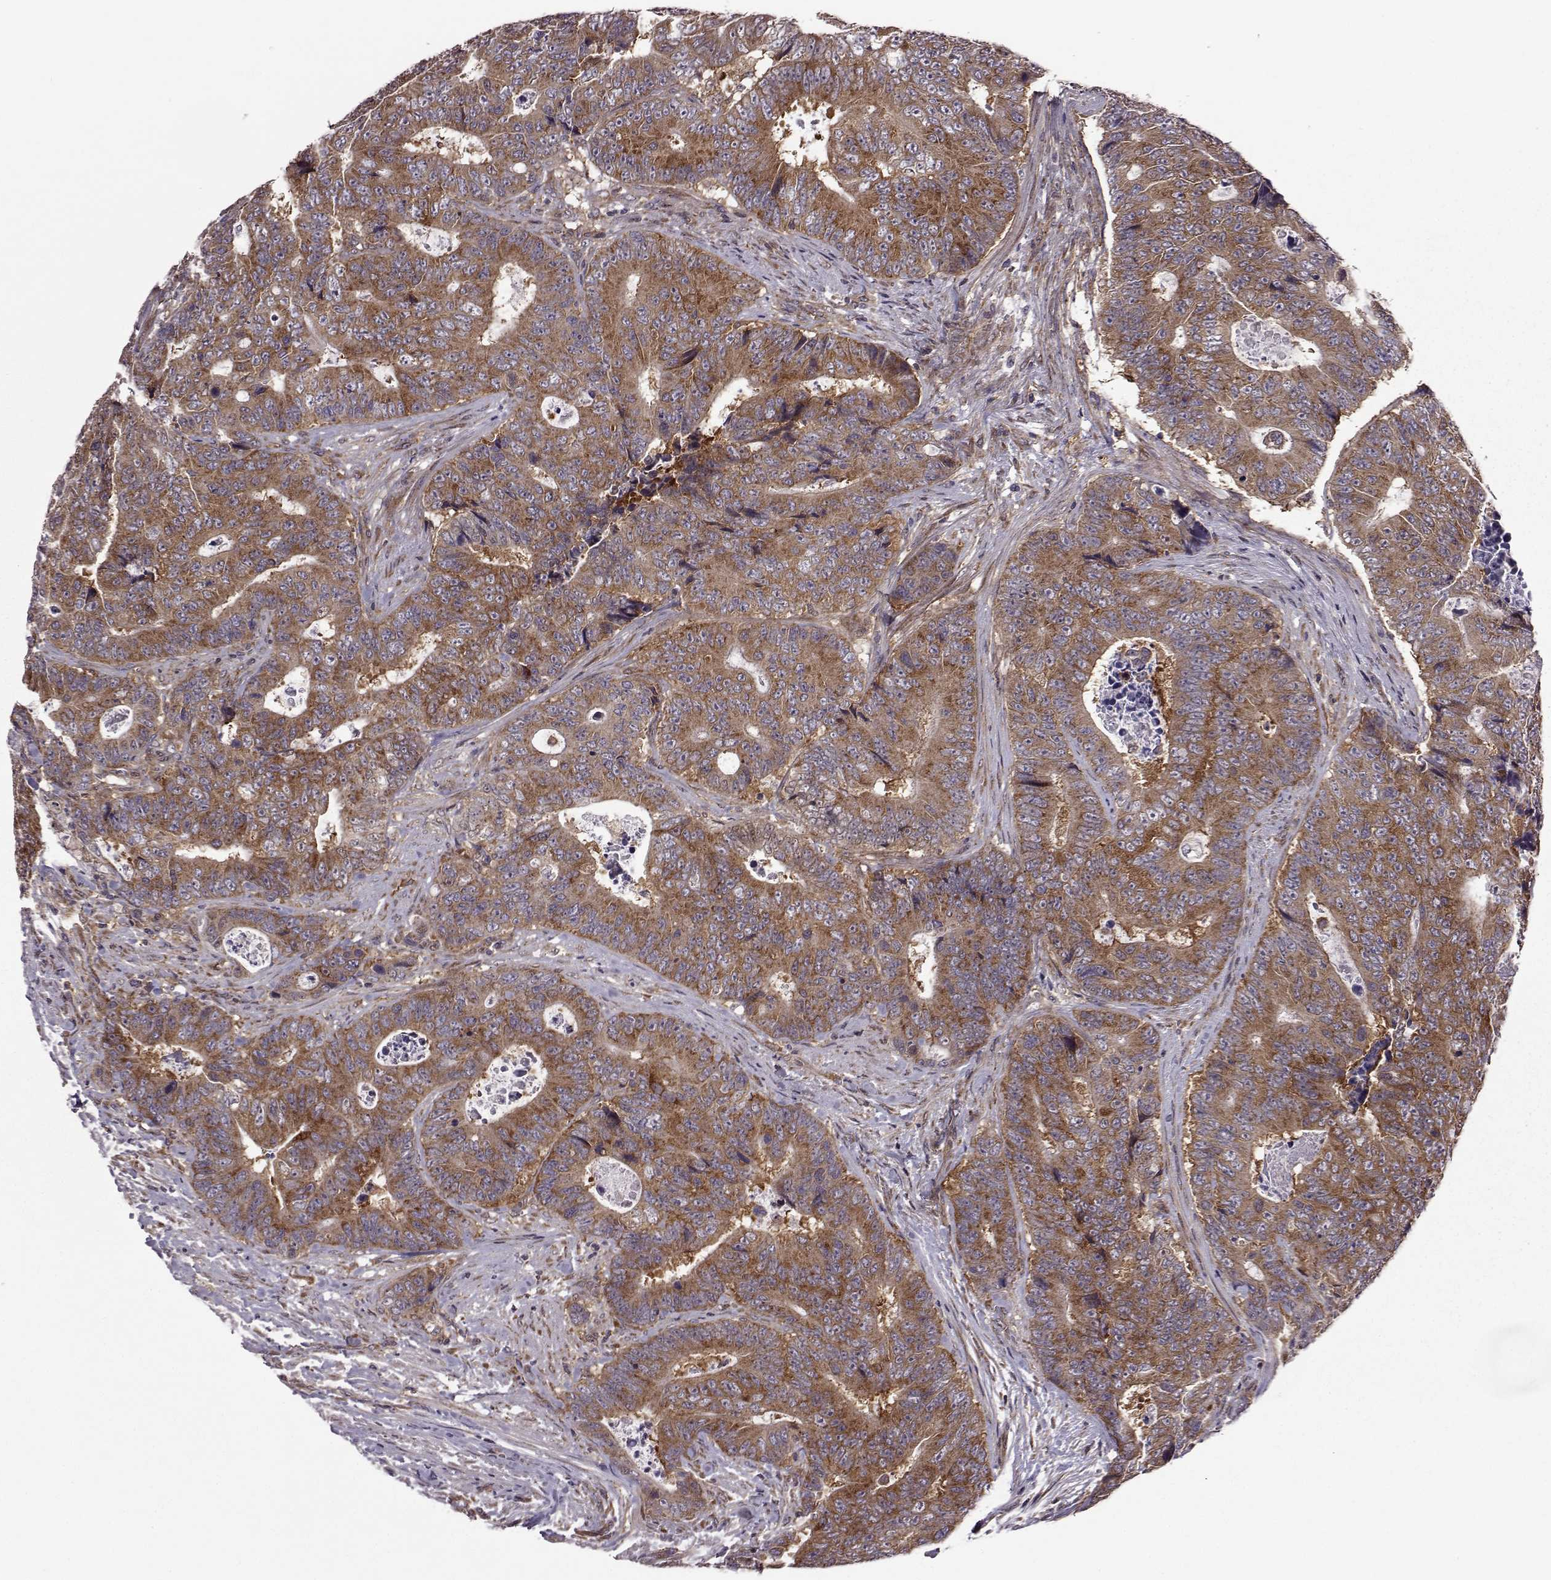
{"staining": {"intensity": "moderate", "quantity": ">75%", "location": "cytoplasmic/membranous"}, "tissue": "colorectal cancer", "cell_type": "Tumor cells", "image_type": "cancer", "snomed": [{"axis": "morphology", "description": "Adenocarcinoma, NOS"}, {"axis": "topography", "description": "Colon"}], "caption": "Human adenocarcinoma (colorectal) stained with a protein marker displays moderate staining in tumor cells.", "gene": "URI1", "patient": {"sex": "female", "age": 48}}